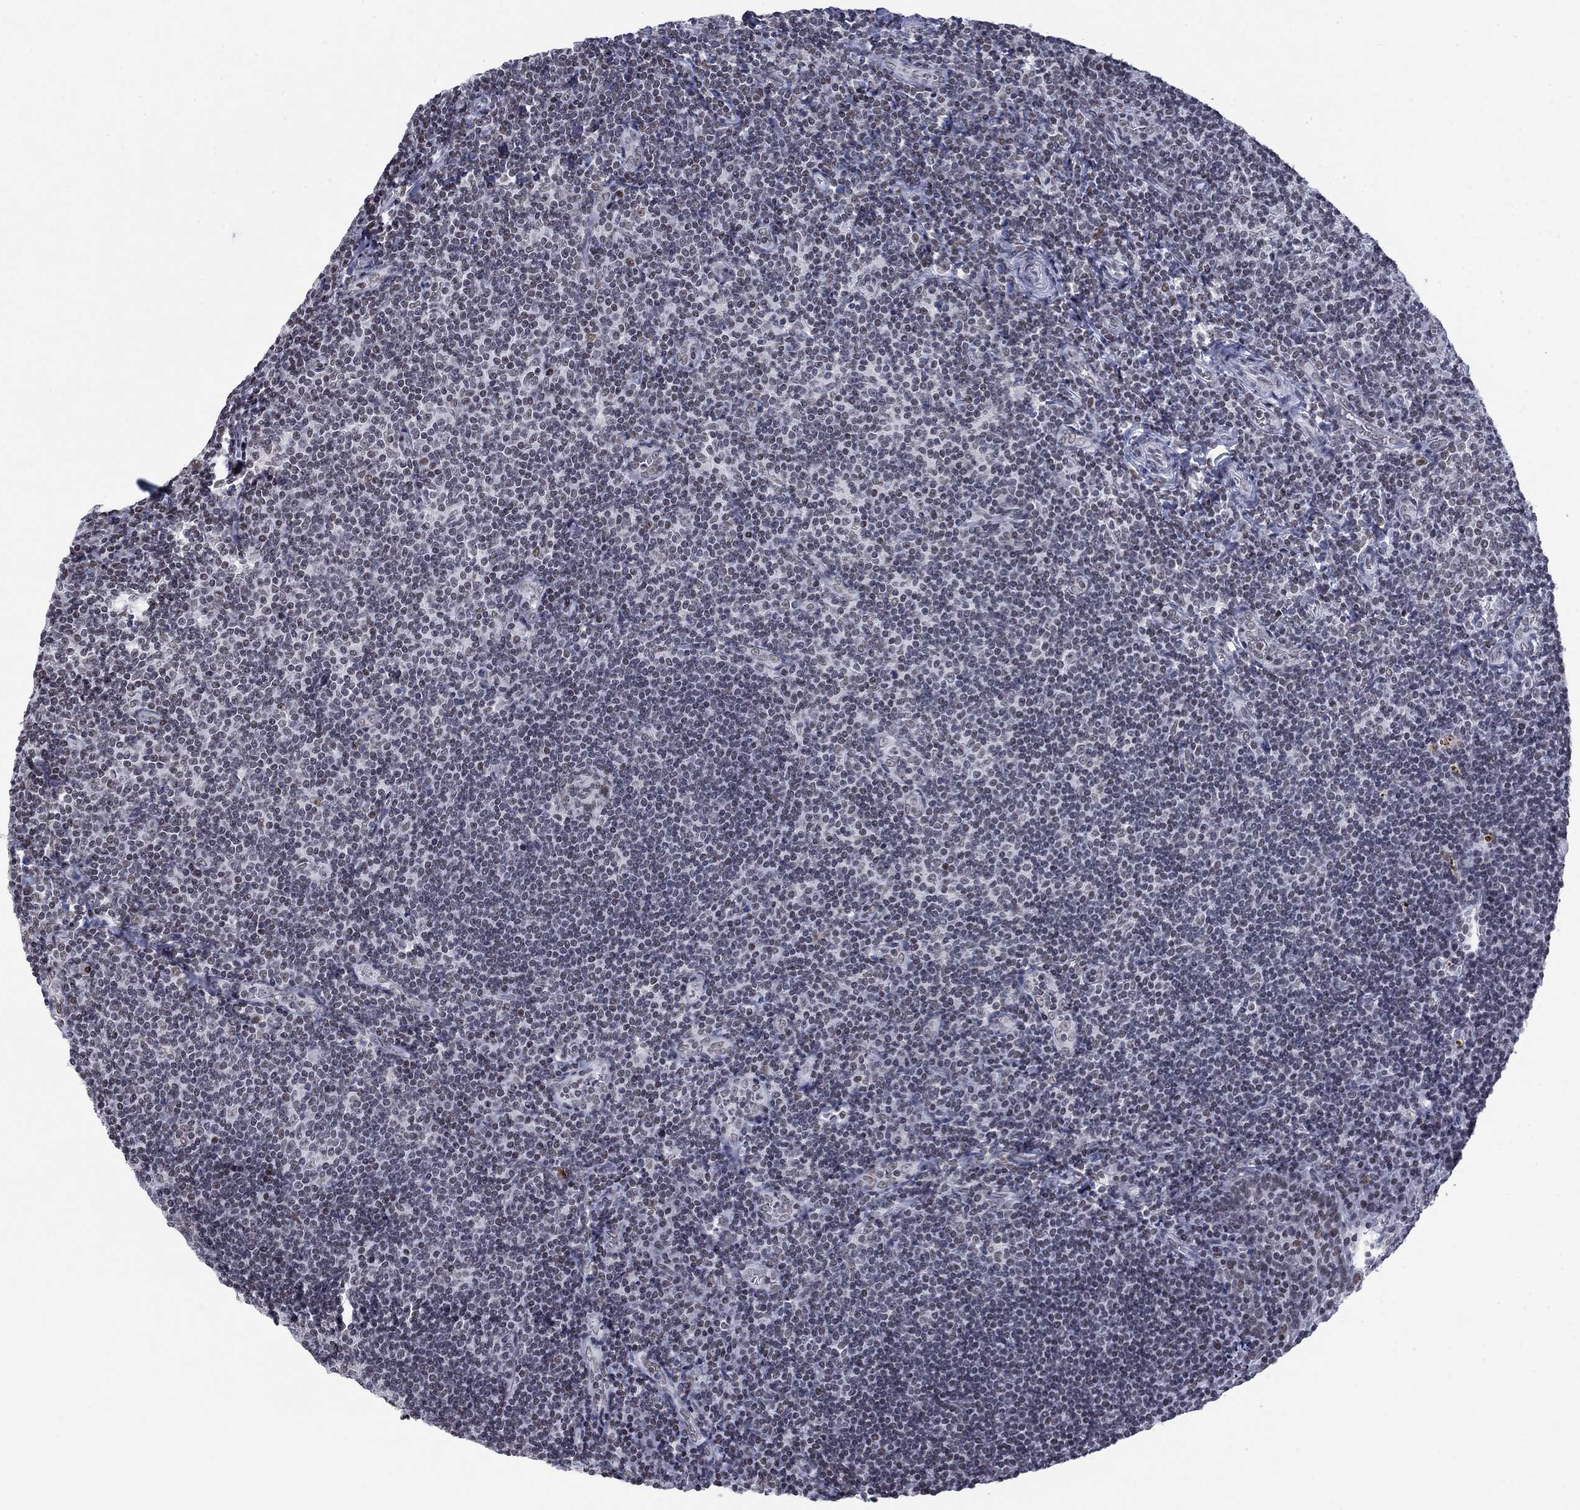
{"staining": {"intensity": "negative", "quantity": "none", "location": "none"}, "tissue": "tonsil", "cell_type": "Germinal center cells", "image_type": "normal", "snomed": [{"axis": "morphology", "description": "Normal tissue, NOS"}, {"axis": "morphology", "description": "Inflammation, NOS"}, {"axis": "topography", "description": "Tonsil"}], "caption": "Benign tonsil was stained to show a protein in brown. There is no significant expression in germinal center cells. (IHC, brightfield microscopy, high magnification).", "gene": "NPAS3", "patient": {"sex": "female", "age": 31}}